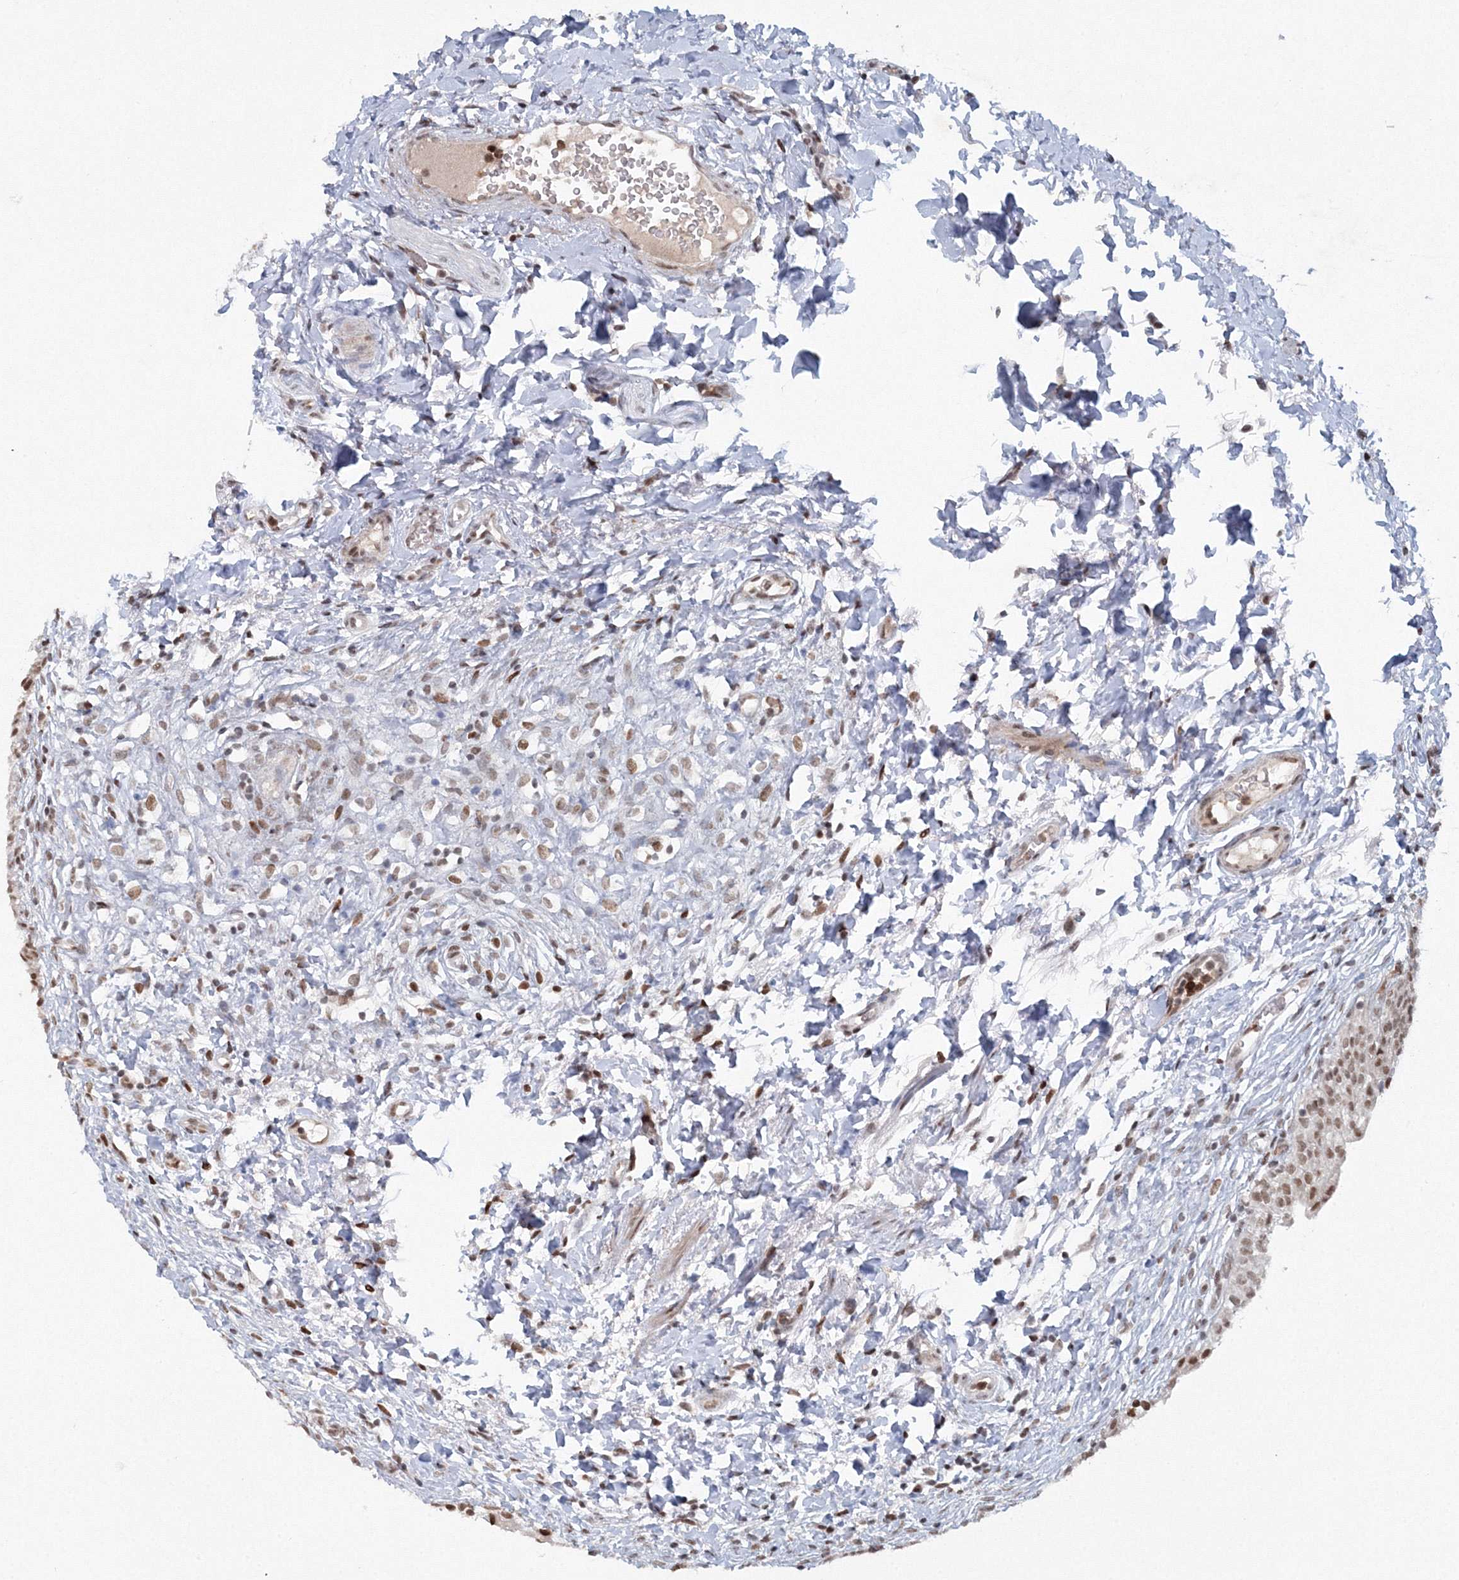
{"staining": {"intensity": "weak", "quantity": ">75%", "location": "nuclear"}, "tissue": "urinary bladder", "cell_type": "Urothelial cells", "image_type": "normal", "snomed": [{"axis": "morphology", "description": "Normal tissue, NOS"}, {"axis": "topography", "description": "Urinary bladder"}], "caption": "Protein expression analysis of unremarkable human urinary bladder reveals weak nuclear positivity in about >75% of urothelial cells. (IHC, brightfield microscopy, high magnification).", "gene": "C3orf33", "patient": {"sex": "male", "age": 55}}